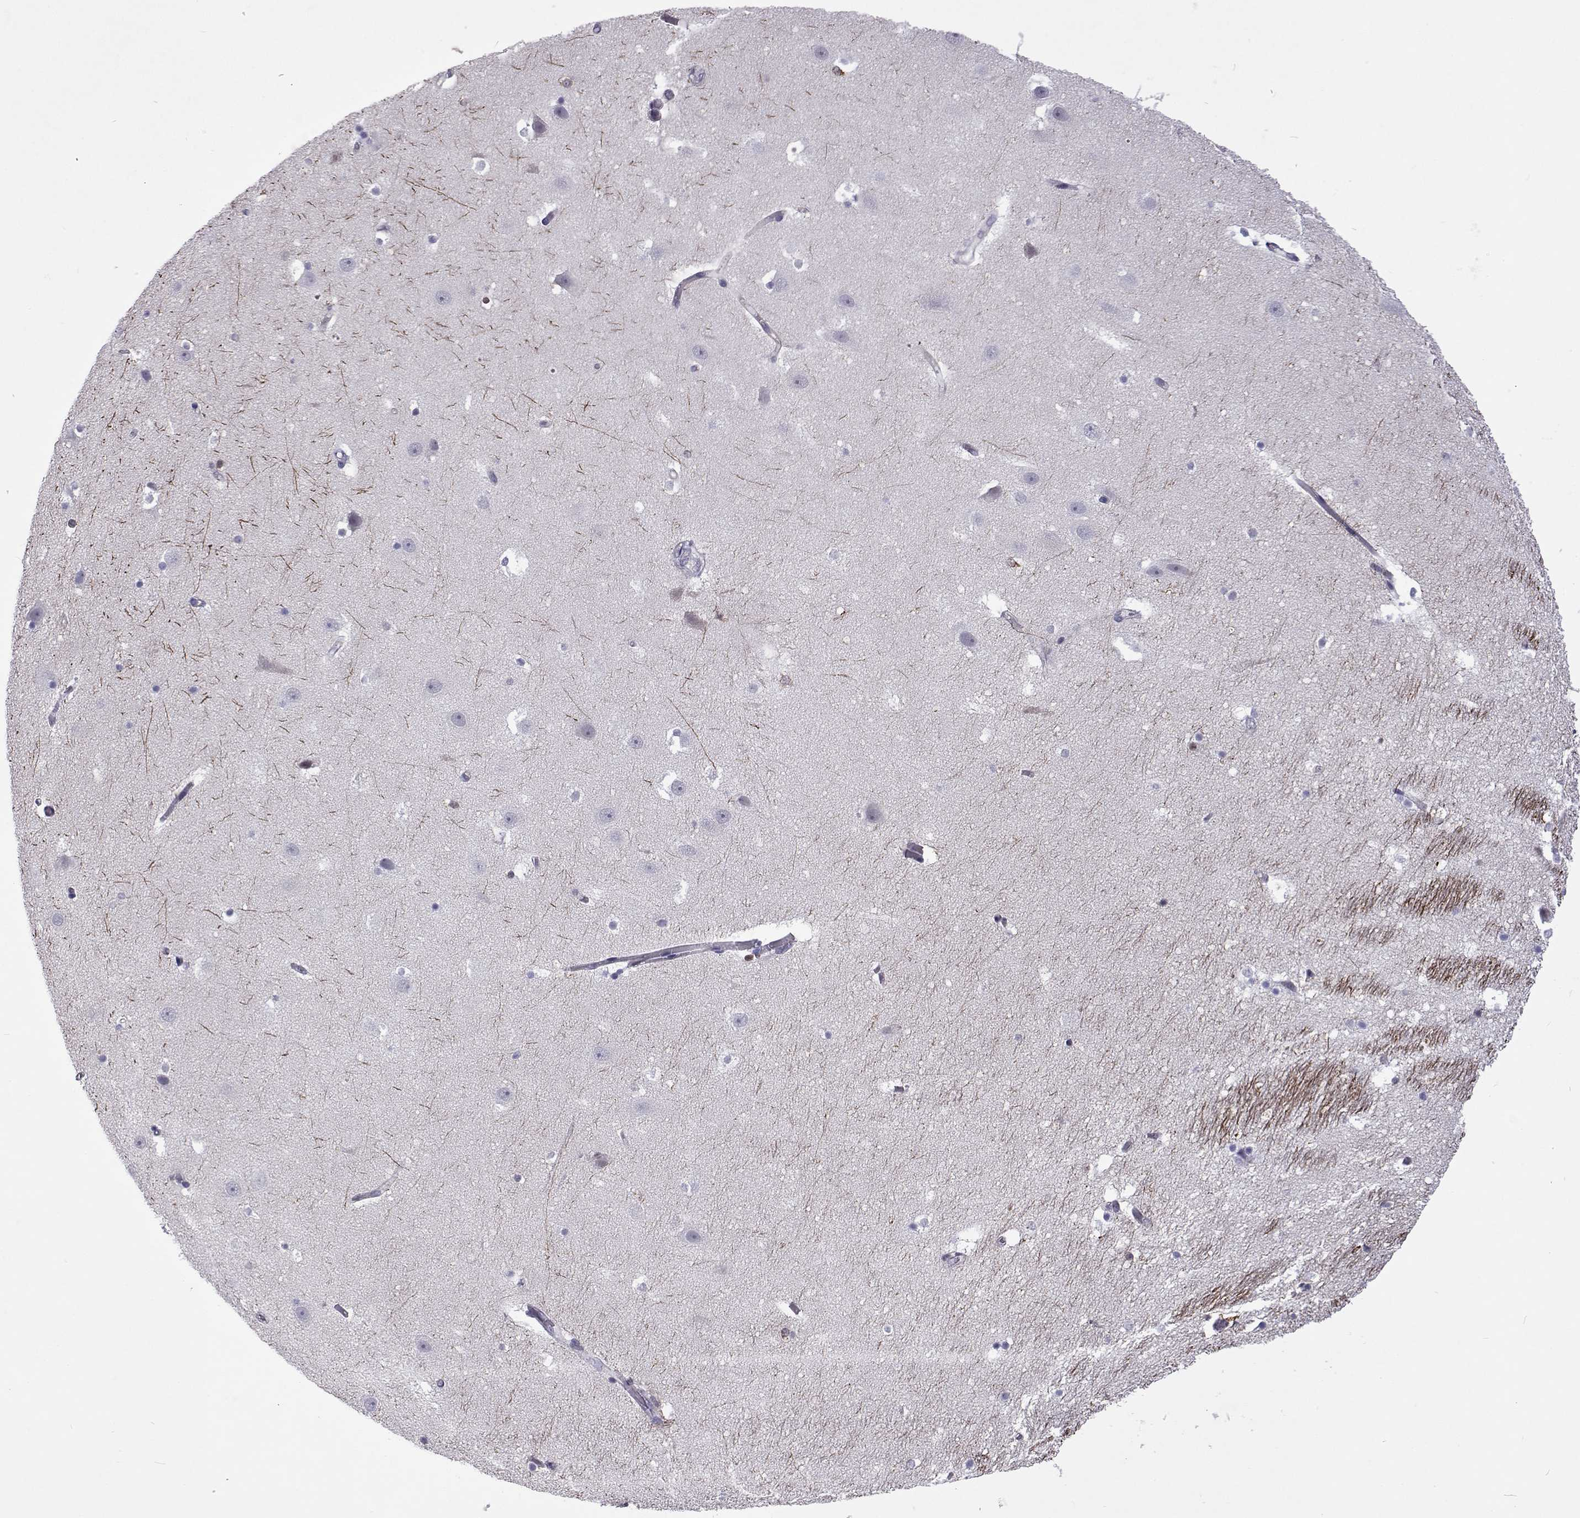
{"staining": {"intensity": "negative", "quantity": "none", "location": "none"}, "tissue": "hippocampus", "cell_type": "Glial cells", "image_type": "normal", "snomed": [{"axis": "morphology", "description": "Normal tissue, NOS"}, {"axis": "topography", "description": "Hippocampus"}], "caption": "Glial cells are negative for protein expression in normal human hippocampus. Brightfield microscopy of immunohistochemistry stained with DAB (3,3'-diaminobenzidine) (brown) and hematoxylin (blue), captured at high magnification.", "gene": "TCF15", "patient": {"sex": "male", "age": 26}}